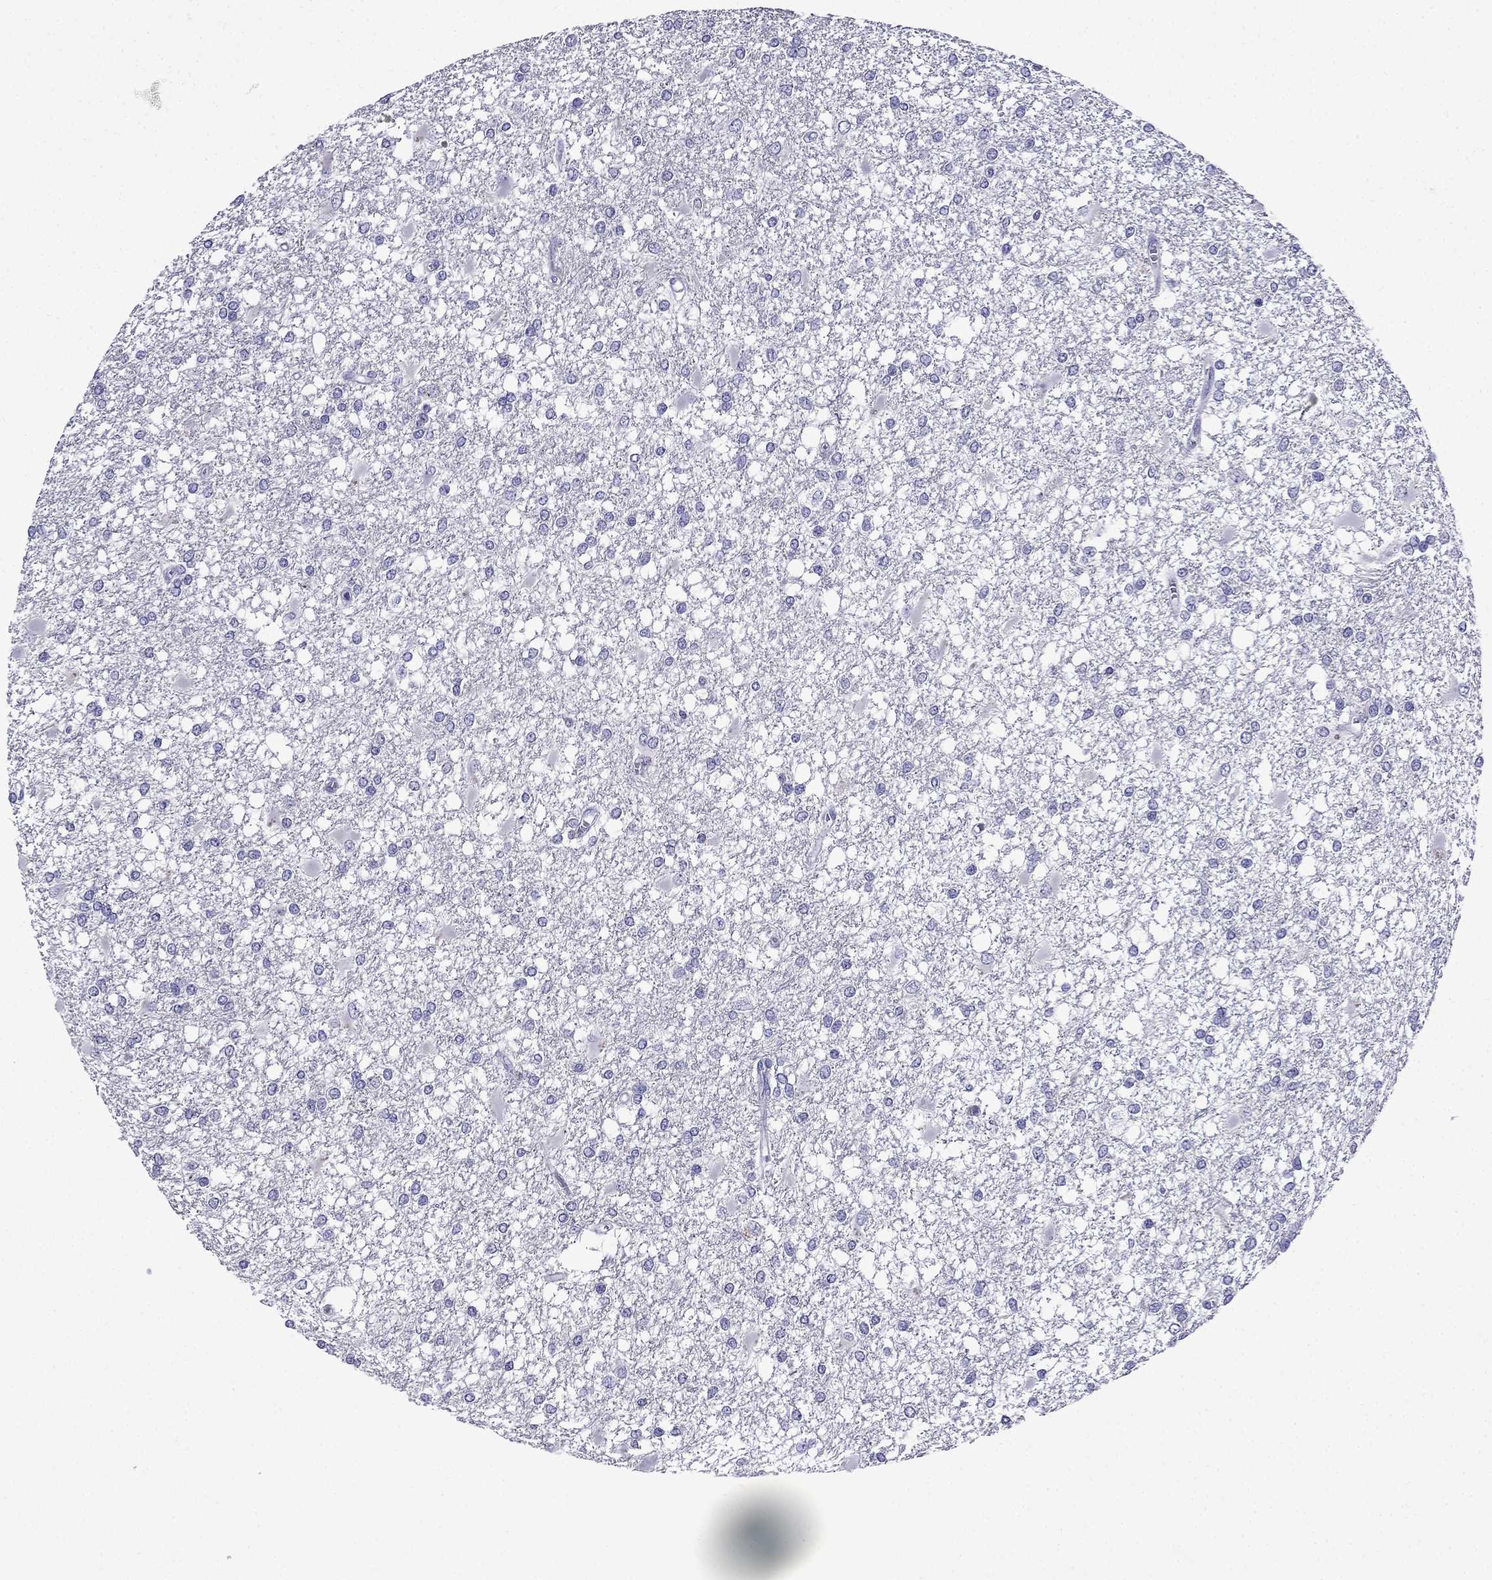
{"staining": {"intensity": "negative", "quantity": "none", "location": "none"}, "tissue": "glioma", "cell_type": "Tumor cells", "image_type": "cancer", "snomed": [{"axis": "morphology", "description": "Glioma, malignant, High grade"}, {"axis": "topography", "description": "Cerebral cortex"}], "caption": "An immunohistochemistry (IHC) micrograph of malignant glioma (high-grade) is shown. There is no staining in tumor cells of malignant glioma (high-grade).", "gene": "ERC2", "patient": {"sex": "male", "age": 79}}